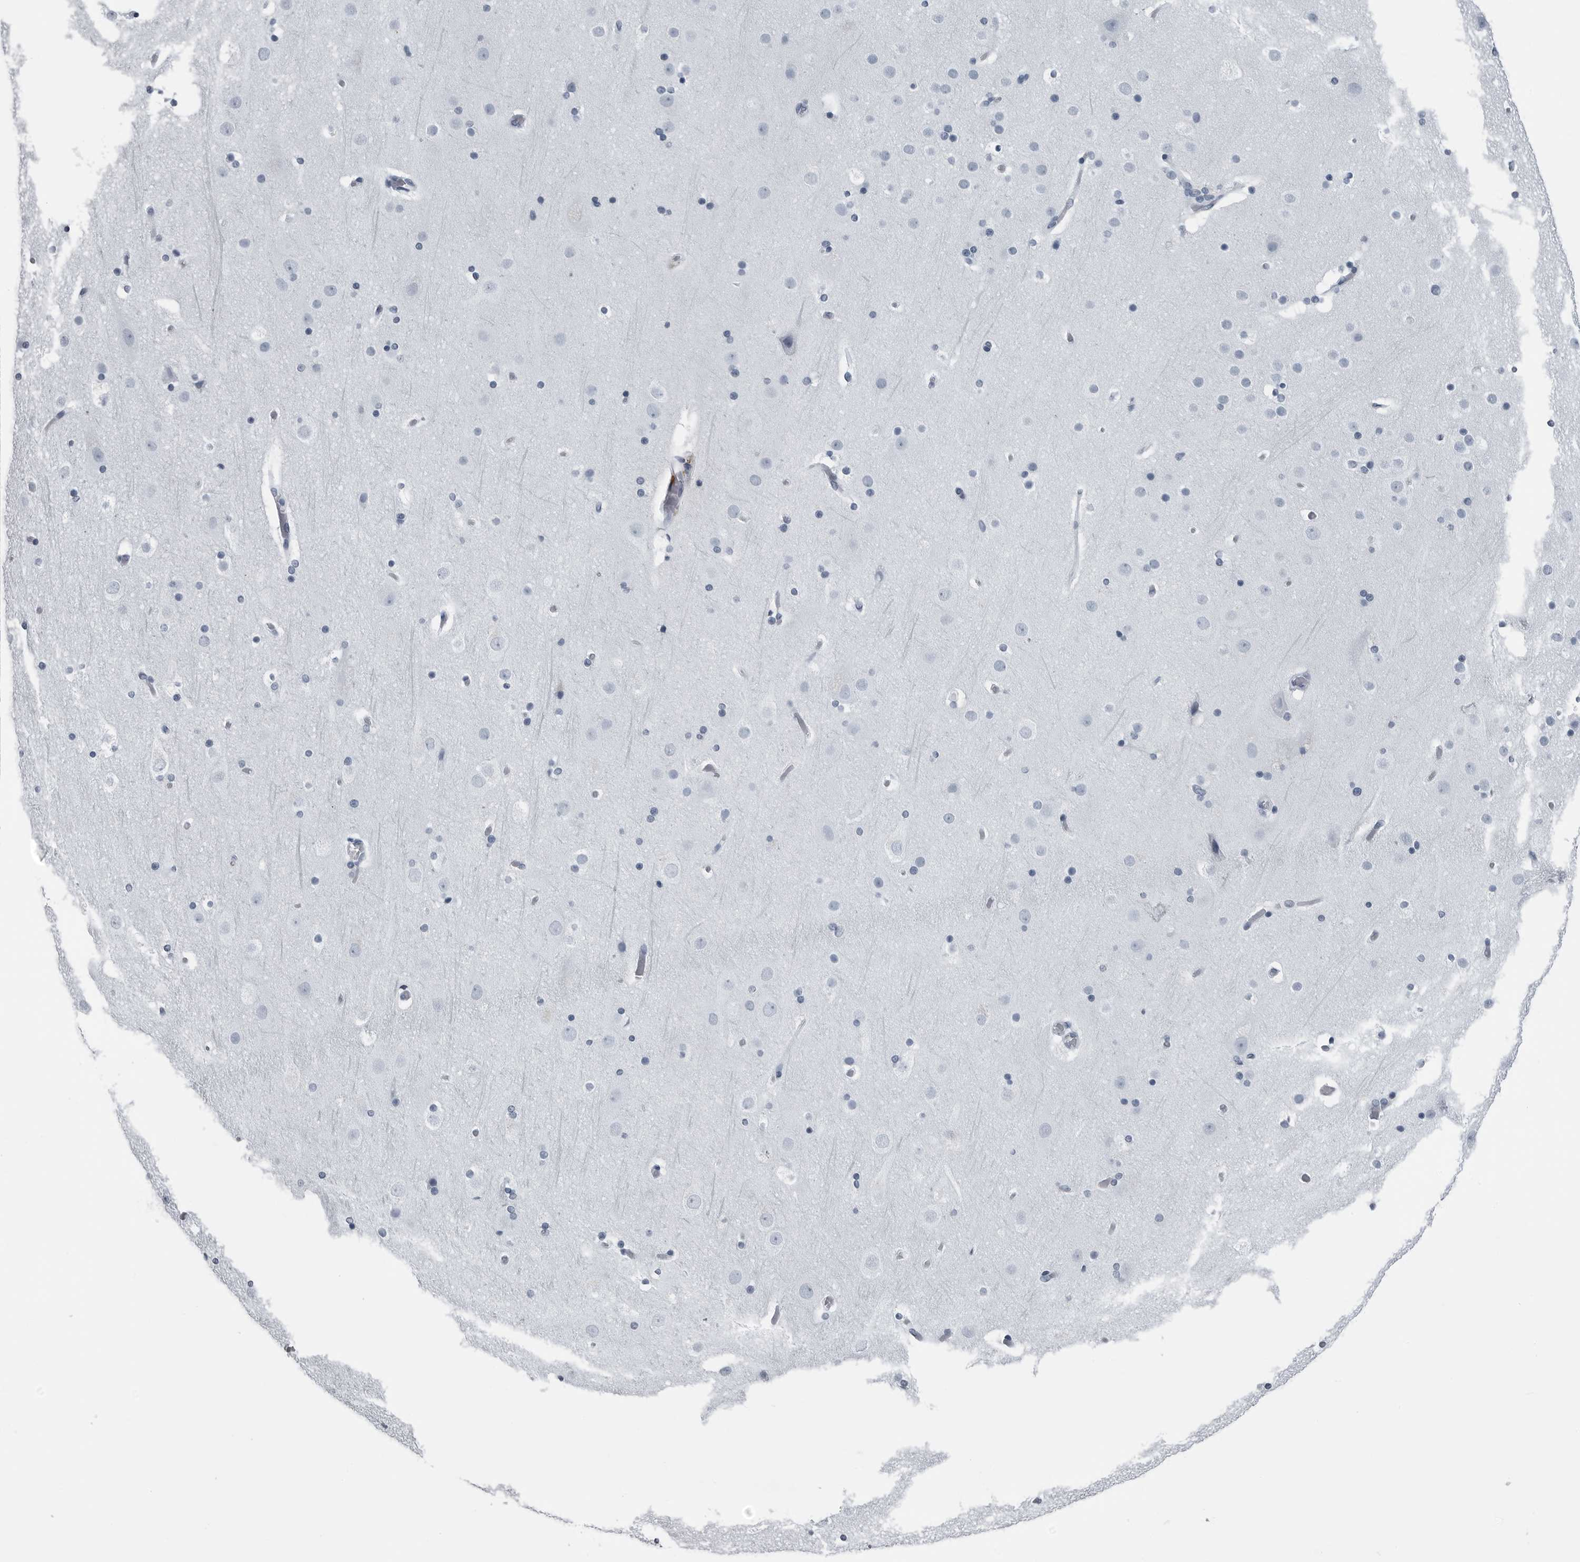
{"staining": {"intensity": "negative", "quantity": "none", "location": "none"}, "tissue": "cerebral cortex", "cell_type": "Endothelial cells", "image_type": "normal", "snomed": [{"axis": "morphology", "description": "Normal tissue, NOS"}, {"axis": "topography", "description": "Cerebral cortex"}], "caption": "The immunohistochemistry (IHC) histopathology image has no significant staining in endothelial cells of cerebral cortex.", "gene": "SPINK1", "patient": {"sex": "male", "age": 57}}